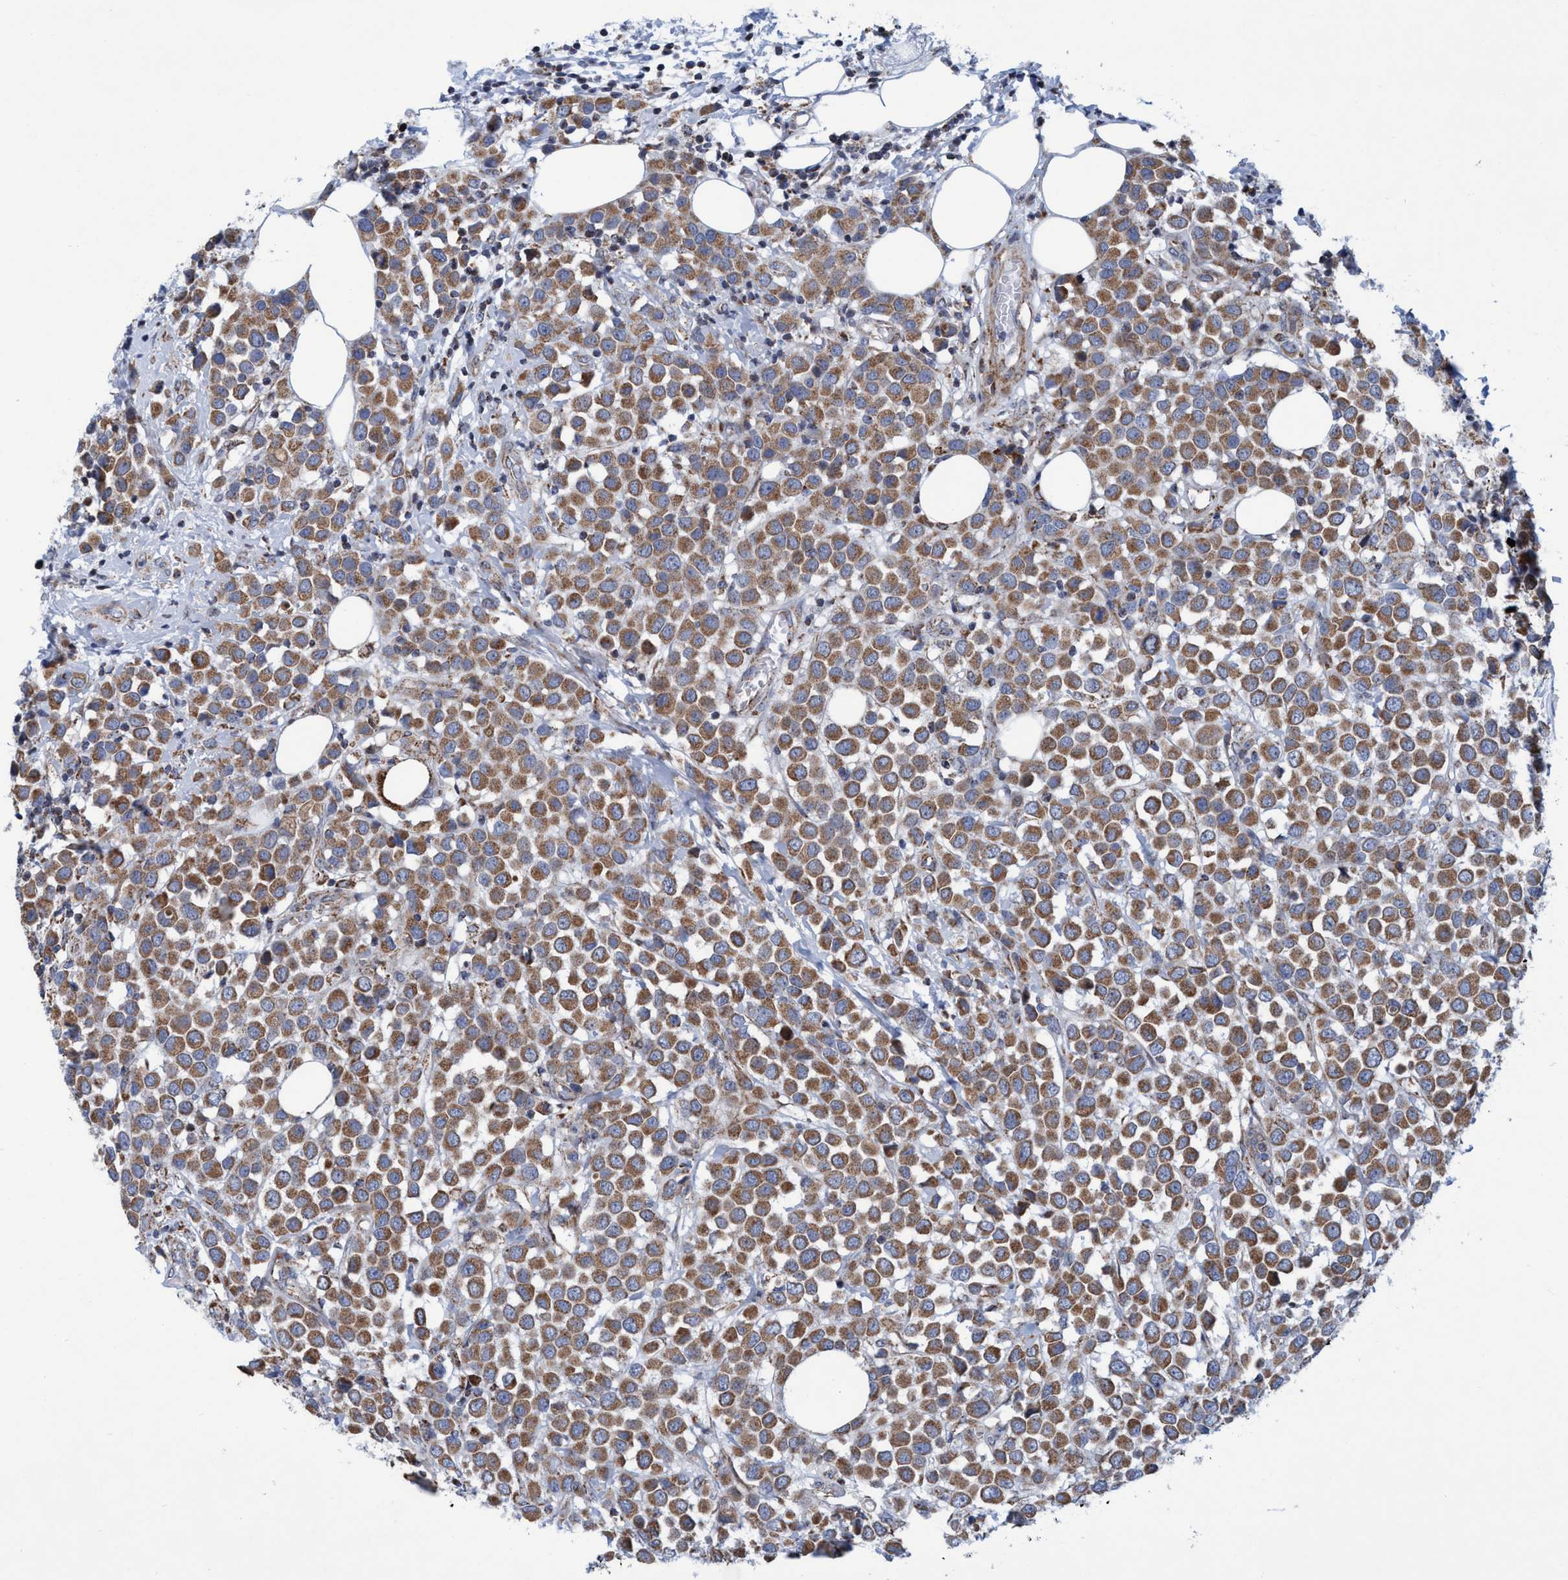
{"staining": {"intensity": "moderate", "quantity": ">75%", "location": "cytoplasmic/membranous"}, "tissue": "breast cancer", "cell_type": "Tumor cells", "image_type": "cancer", "snomed": [{"axis": "morphology", "description": "Duct carcinoma"}, {"axis": "topography", "description": "Breast"}], "caption": "An immunohistochemistry (IHC) photomicrograph of neoplastic tissue is shown. Protein staining in brown labels moderate cytoplasmic/membranous positivity in intraductal carcinoma (breast) within tumor cells.", "gene": "POLR1F", "patient": {"sex": "female", "age": 61}}